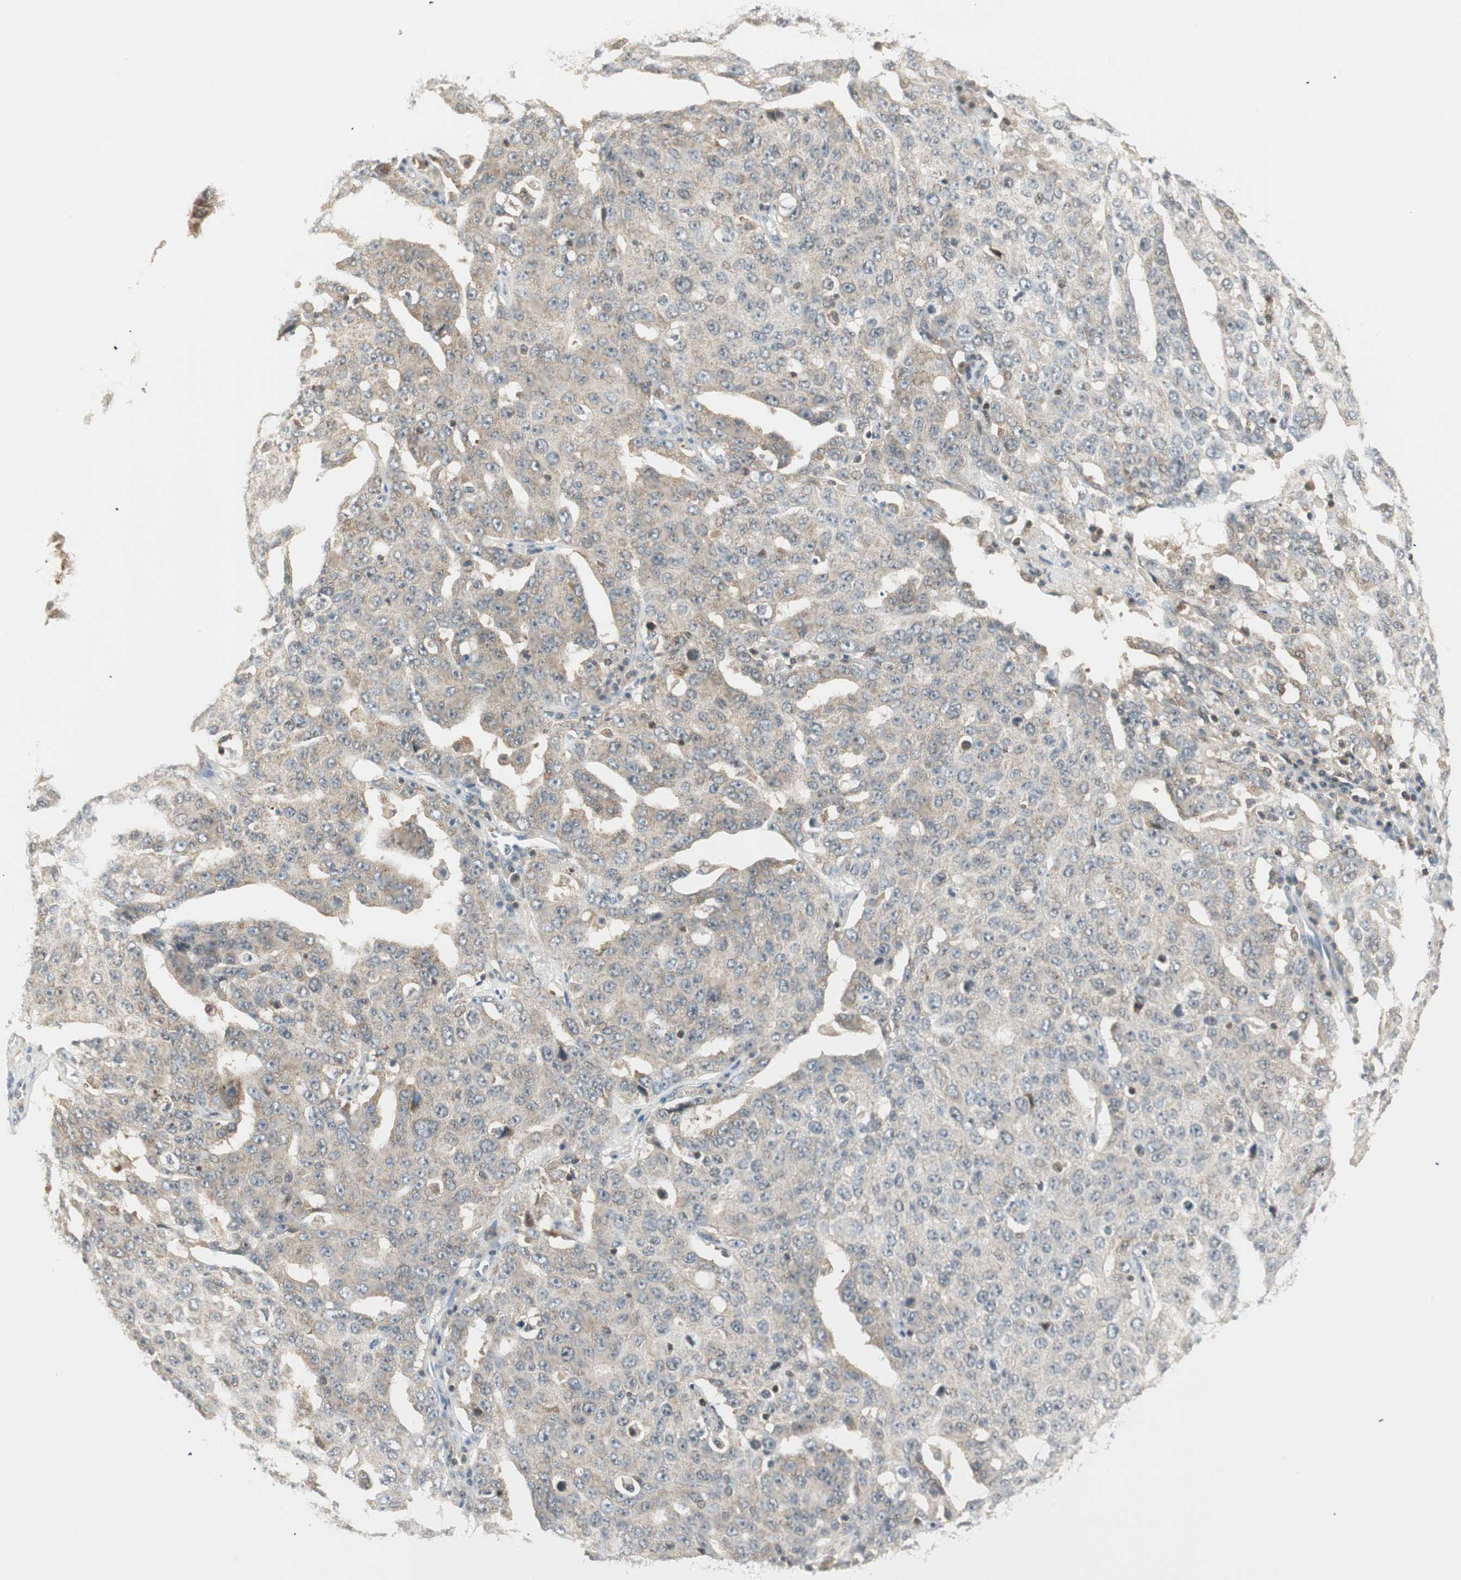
{"staining": {"intensity": "negative", "quantity": "none", "location": "none"}, "tissue": "ovarian cancer", "cell_type": "Tumor cells", "image_type": "cancer", "snomed": [{"axis": "morphology", "description": "Carcinoma, endometroid"}, {"axis": "topography", "description": "Ovary"}], "caption": "A high-resolution micrograph shows immunohistochemistry (IHC) staining of ovarian cancer (endometroid carcinoma), which reveals no significant staining in tumor cells.", "gene": "PPP1CA", "patient": {"sex": "female", "age": 62}}